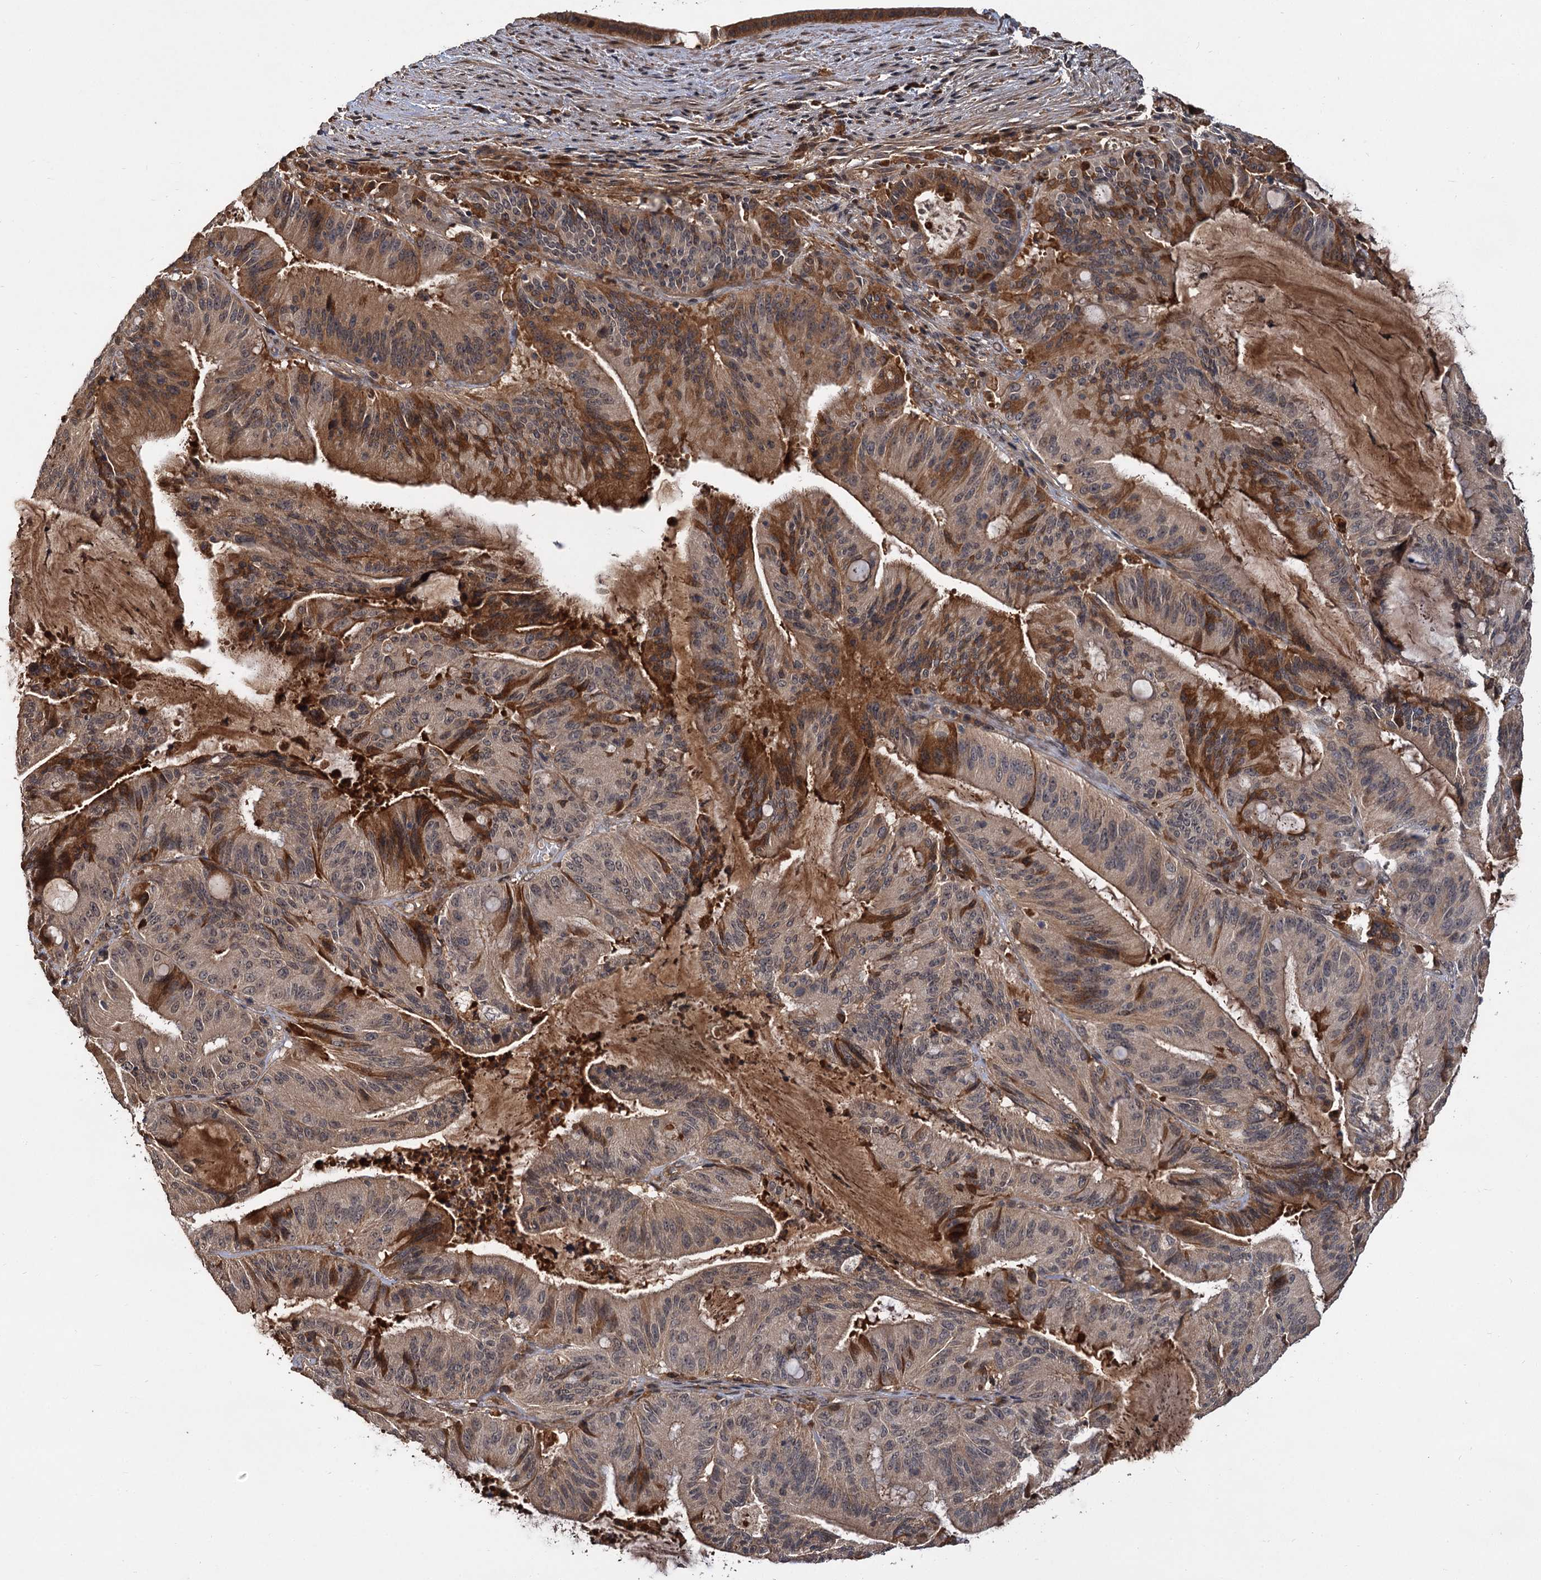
{"staining": {"intensity": "moderate", "quantity": "25%-75%", "location": "cytoplasmic/membranous"}, "tissue": "liver cancer", "cell_type": "Tumor cells", "image_type": "cancer", "snomed": [{"axis": "morphology", "description": "Normal tissue, NOS"}, {"axis": "morphology", "description": "Cholangiocarcinoma"}, {"axis": "topography", "description": "Liver"}, {"axis": "topography", "description": "Peripheral nerve tissue"}], "caption": "The histopathology image exhibits staining of liver cancer, revealing moderate cytoplasmic/membranous protein expression (brown color) within tumor cells.", "gene": "MBD6", "patient": {"sex": "female", "age": 73}}